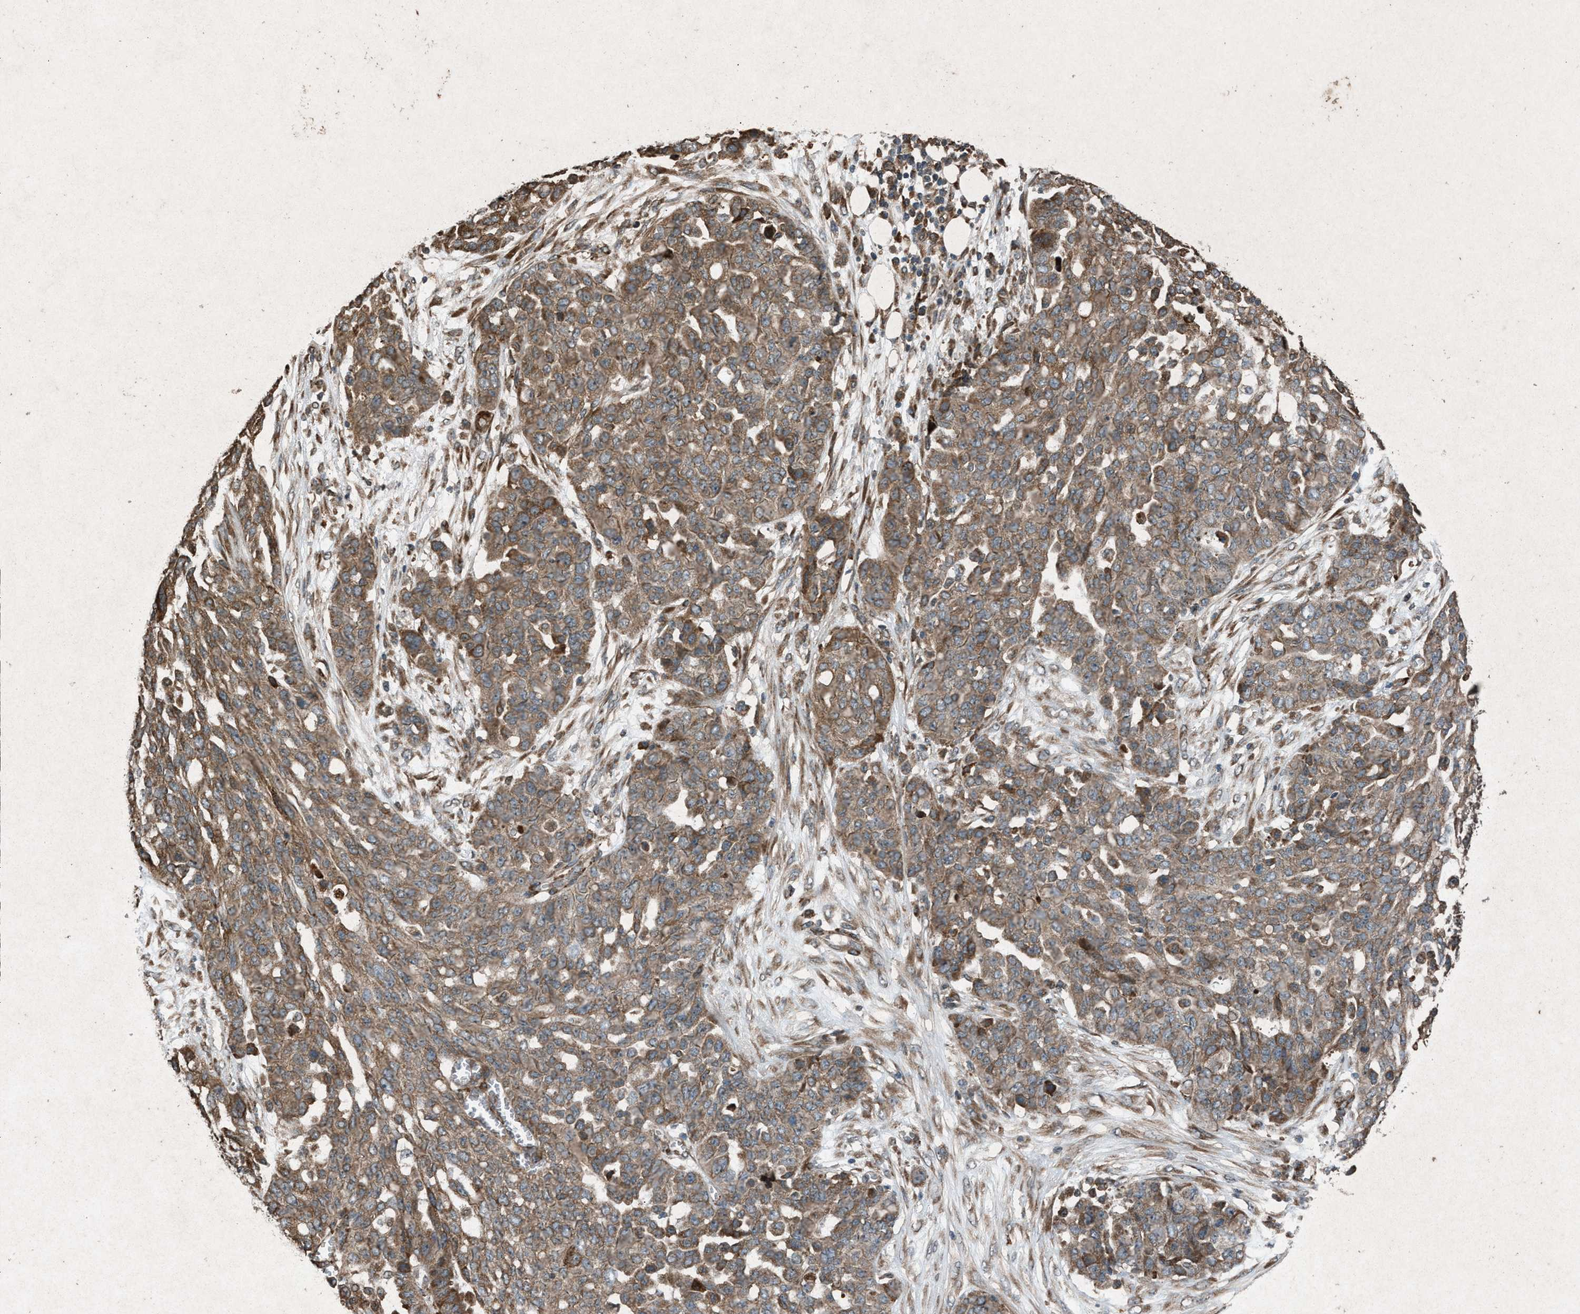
{"staining": {"intensity": "moderate", "quantity": ">75%", "location": "cytoplasmic/membranous"}, "tissue": "ovarian cancer", "cell_type": "Tumor cells", "image_type": "cancer", "snomed": [{"axis": "morphology", "description": "Cystadenocarcinoma, serous, NOS"}, {"axis": "topography", "description": "Soft tissue"}, {"axis": "topography", "description": "Ovary"}], "caption": "Protein positivity by IHC reveals moderate cytoplasmic/membranous positivity in approximately >75% of tumor cells in ovarian serous cystadenocarcinoma. The protein of interest is shown in brown color, while the nuclei are stained blue.", "gene": "CALR", "patient": {"sex": "female", "age": 57}}